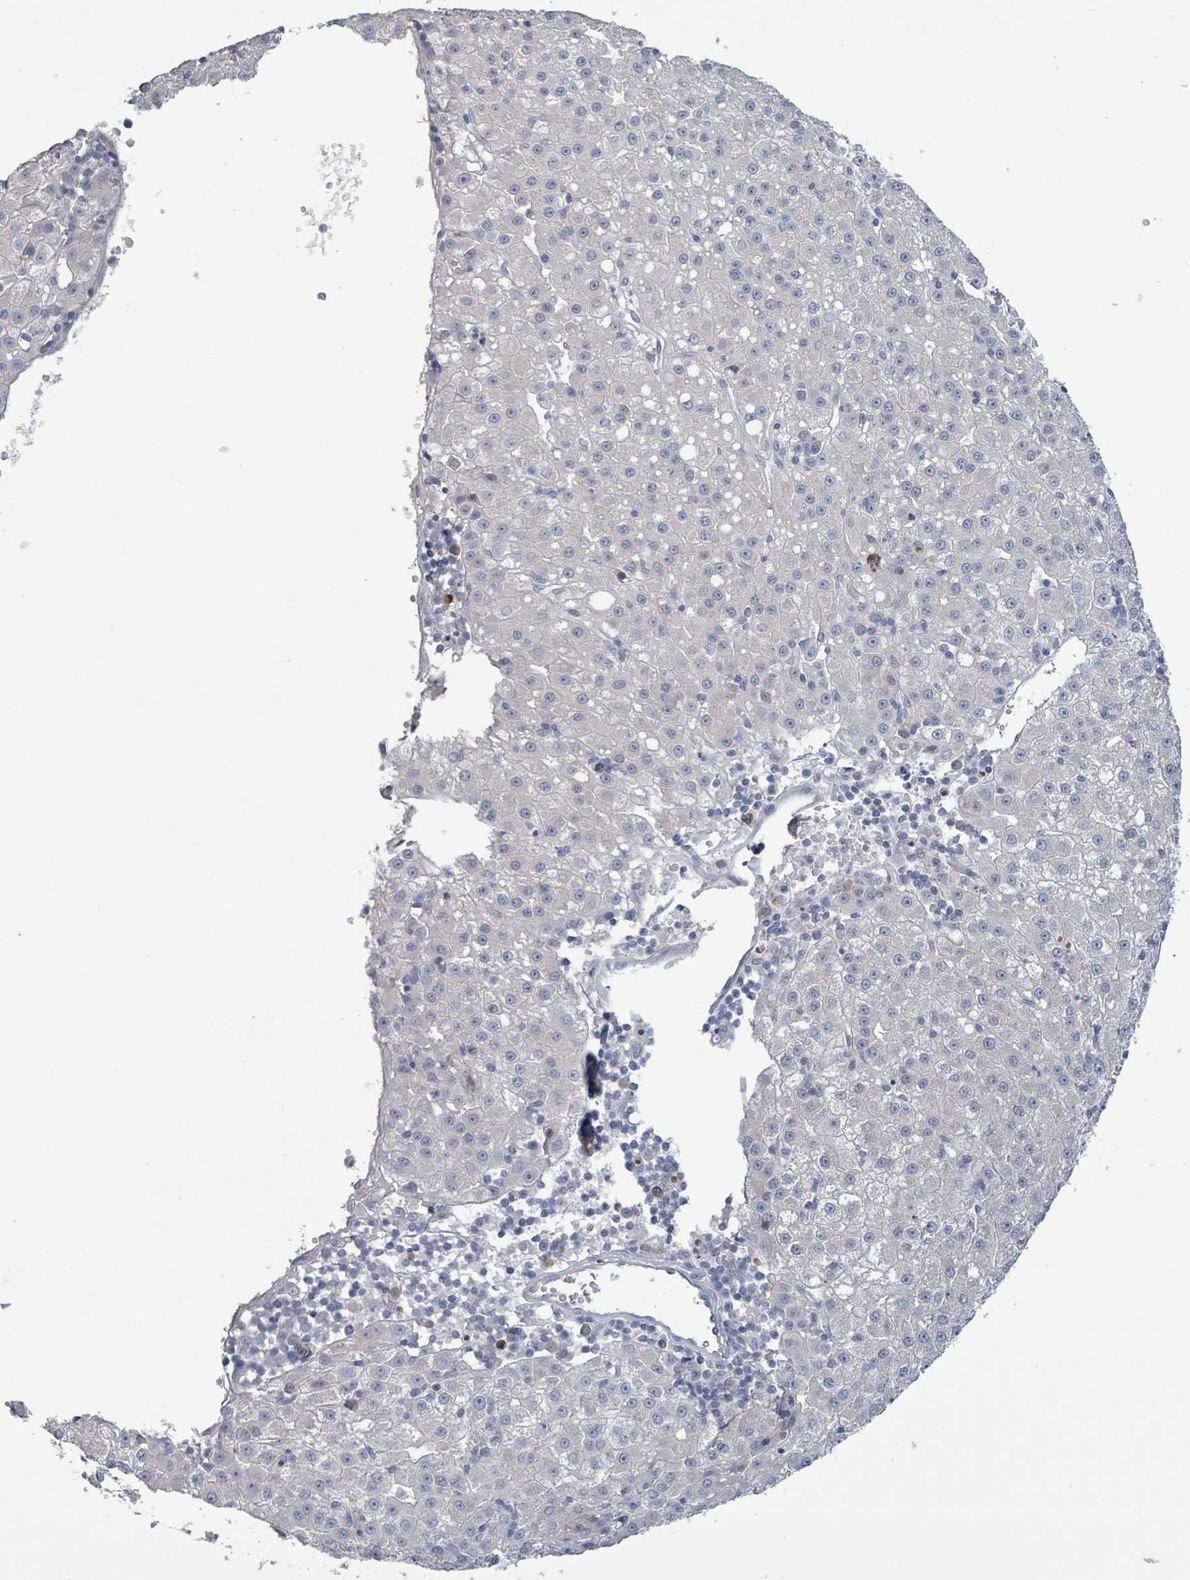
{"staining": {"intensity": "negative", "quantity": "none", "location": "none"}, "tissue": "liver cancer", "cell_type": "Tumor cells", "image_type": "cancer", "snomed": [{"axis": "morphology", "description": "Carcinoma, Hepatocellular, NOS"}, {"axis": "topography", "description": "Liver"}], "caption": "Histopathology image shows no protein staining in tumor cells of liver hepatocellular carcinoma tissue. The staining is performed using DAB (3,3'-diaminobenzidine) brown chromogen with nuclei counter-stained in using hematoxylin.", "gene": "LILRA4", "patient": {"sex": "male", "age": 76}}